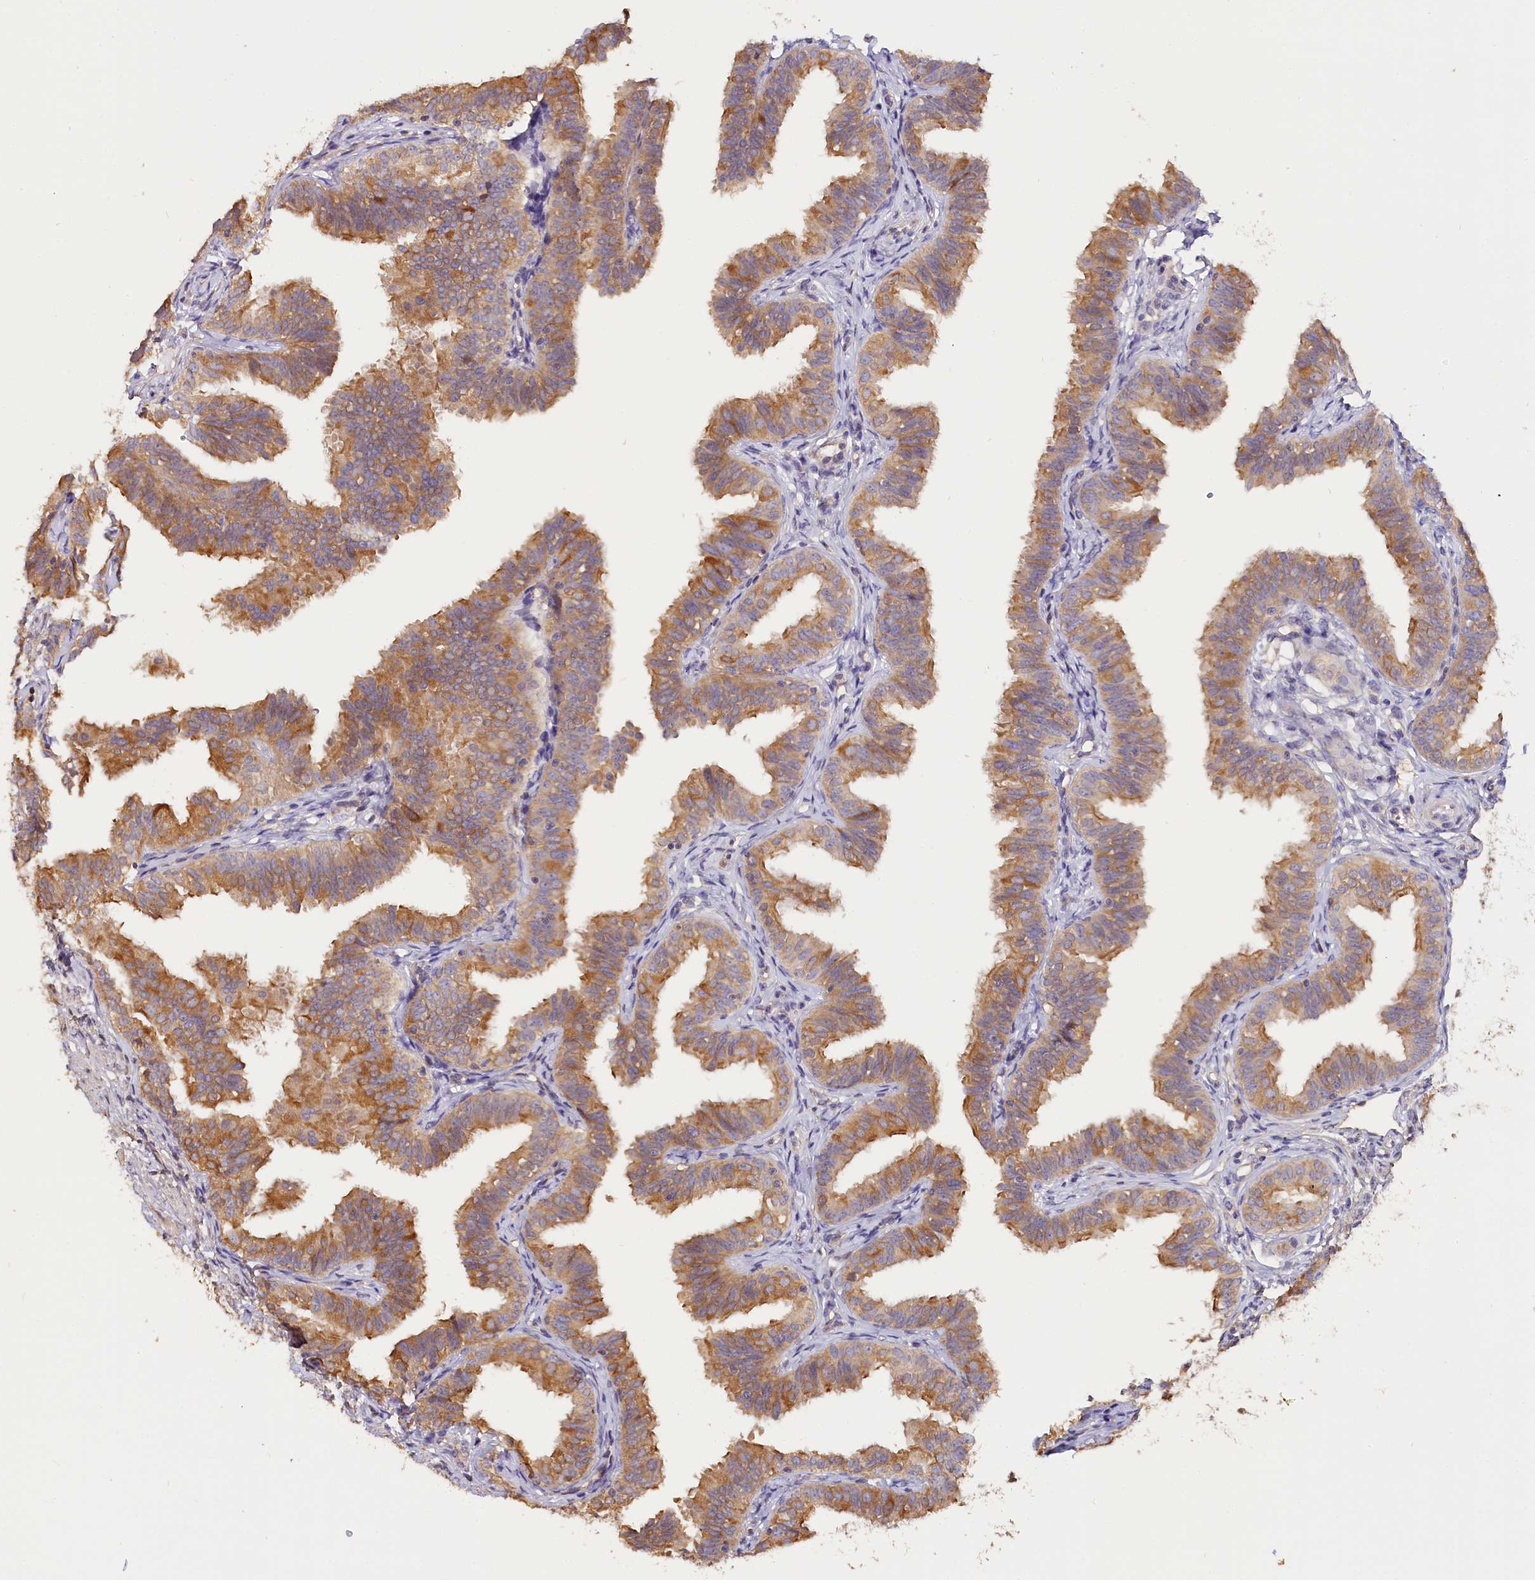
{"staining": {"intensity": "moderate", "quantity": ">75%", "location": "cytoplasmic/membranous"}, "tissue": "fallopian tube", "cell_type": "Glandular cells", "image_type": "normal", "snomed": [{"axis": "morphology", "description": "Normal tissue, NOS"}, {"axis": "topography", "description": "Fallopian tube"}], "caption": "Brown immunohistochemical staining in unremarkable human fallopian tube exhibits moderate cytoplasmic/membranous staining in about >75% of glandular cells. (IHC, brightfield microscopy, high magnification).", "gene": "KATNB1", "patient": {"sex": "female", "age": 35}}